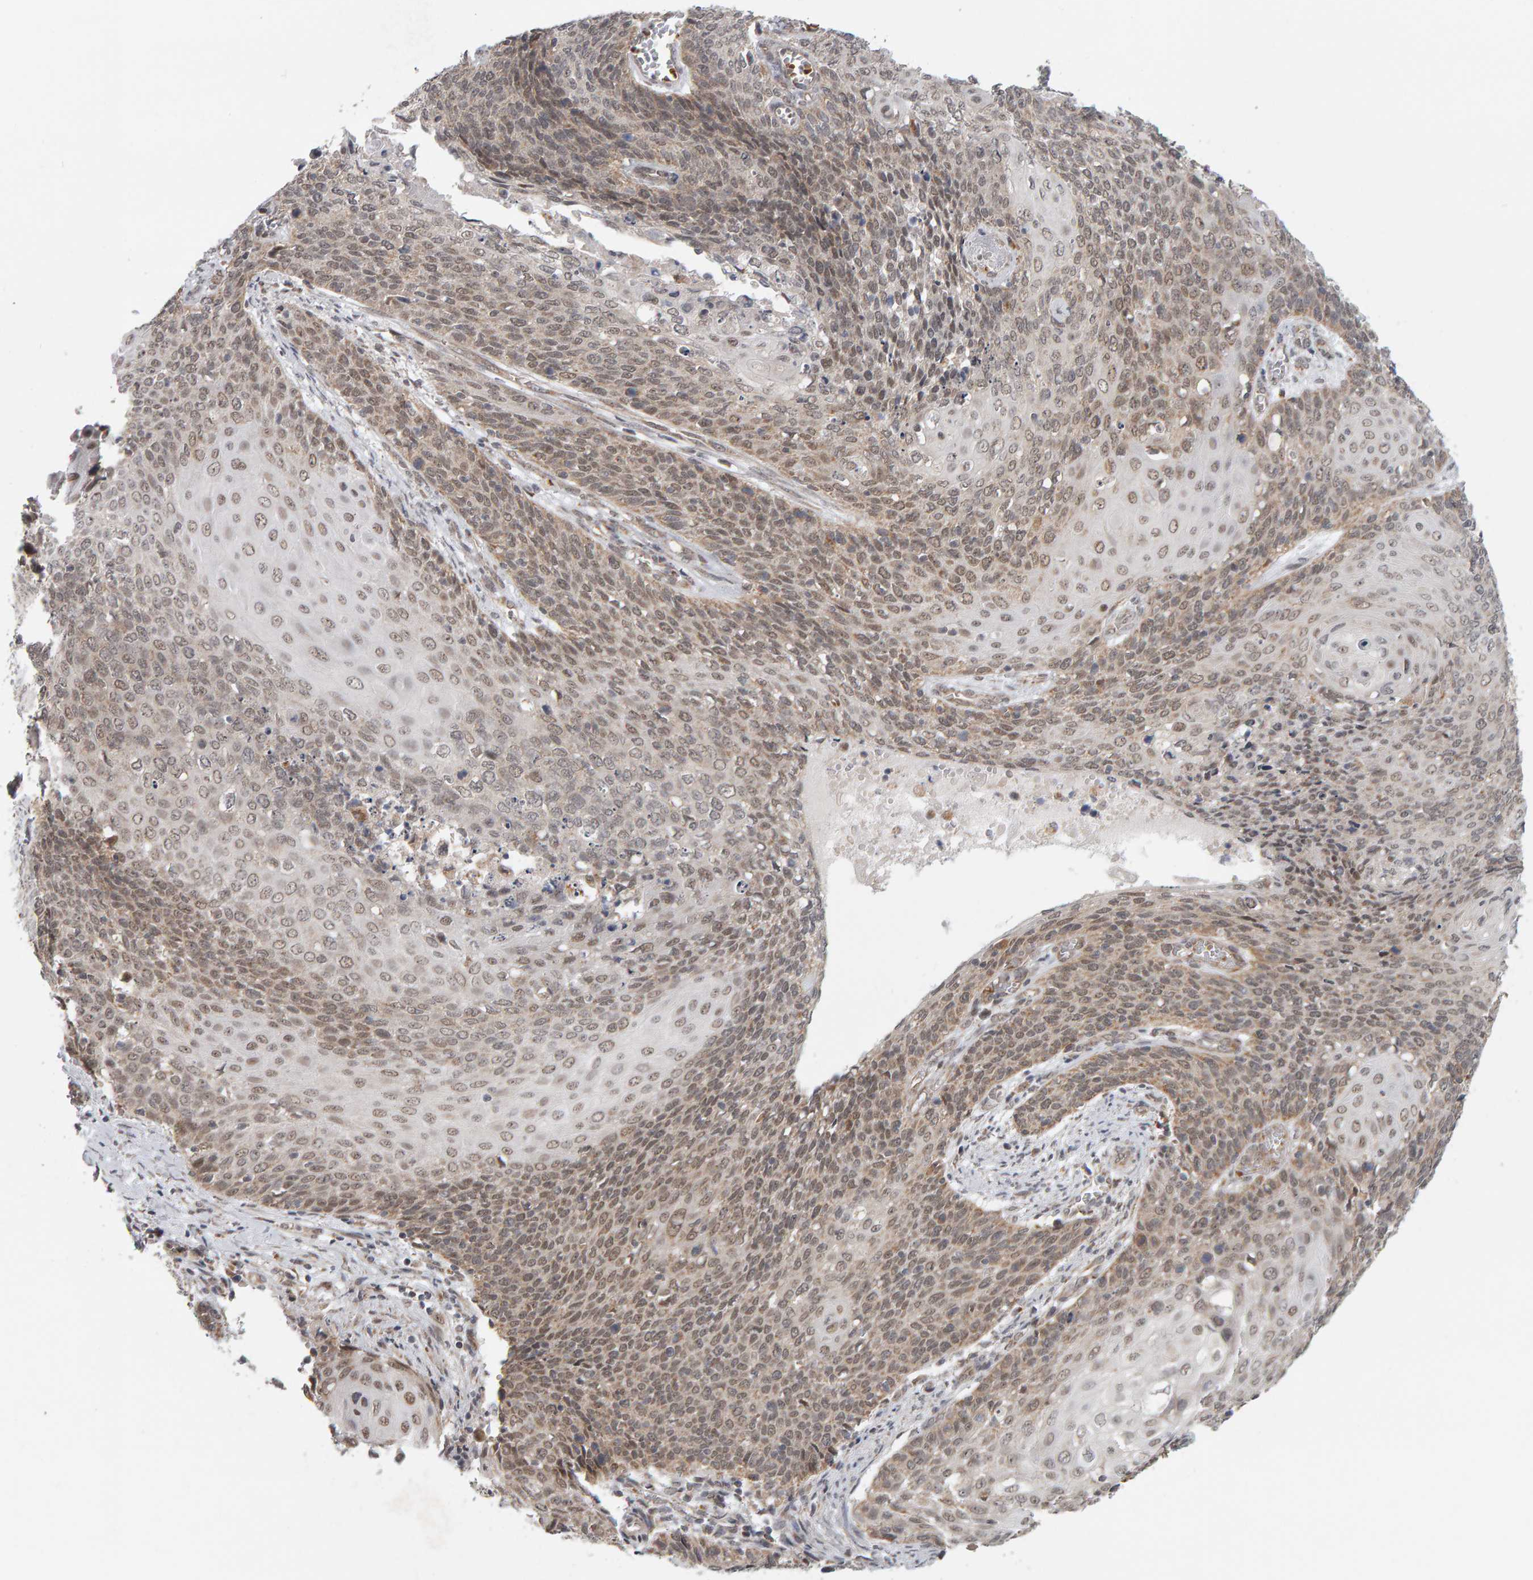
{"staining": {"intensity": "weak", "quantity": ">75%", "location": "nuclear"}, "tissue": "cervical cancer", "cell_type": "Tumor cells", "image_type": "cancer", "snomed": [{"axis": "morphology", "description": "Squamous cell carcinoma, NOS"}, {"axis": "topography", "description": "Cervix"}], "caption": "A histopathology image of human cervical cancer (squamous cell carcinoma) stained for a protein exhibits weak nuclear brown staining in tumor cells. (DAB (3,3'-diaminobenzidine) = brown stain, brightfield microscopy at high magnification).", "gene": "DAP3", "patient": {"sex": "female", "age": 39}}